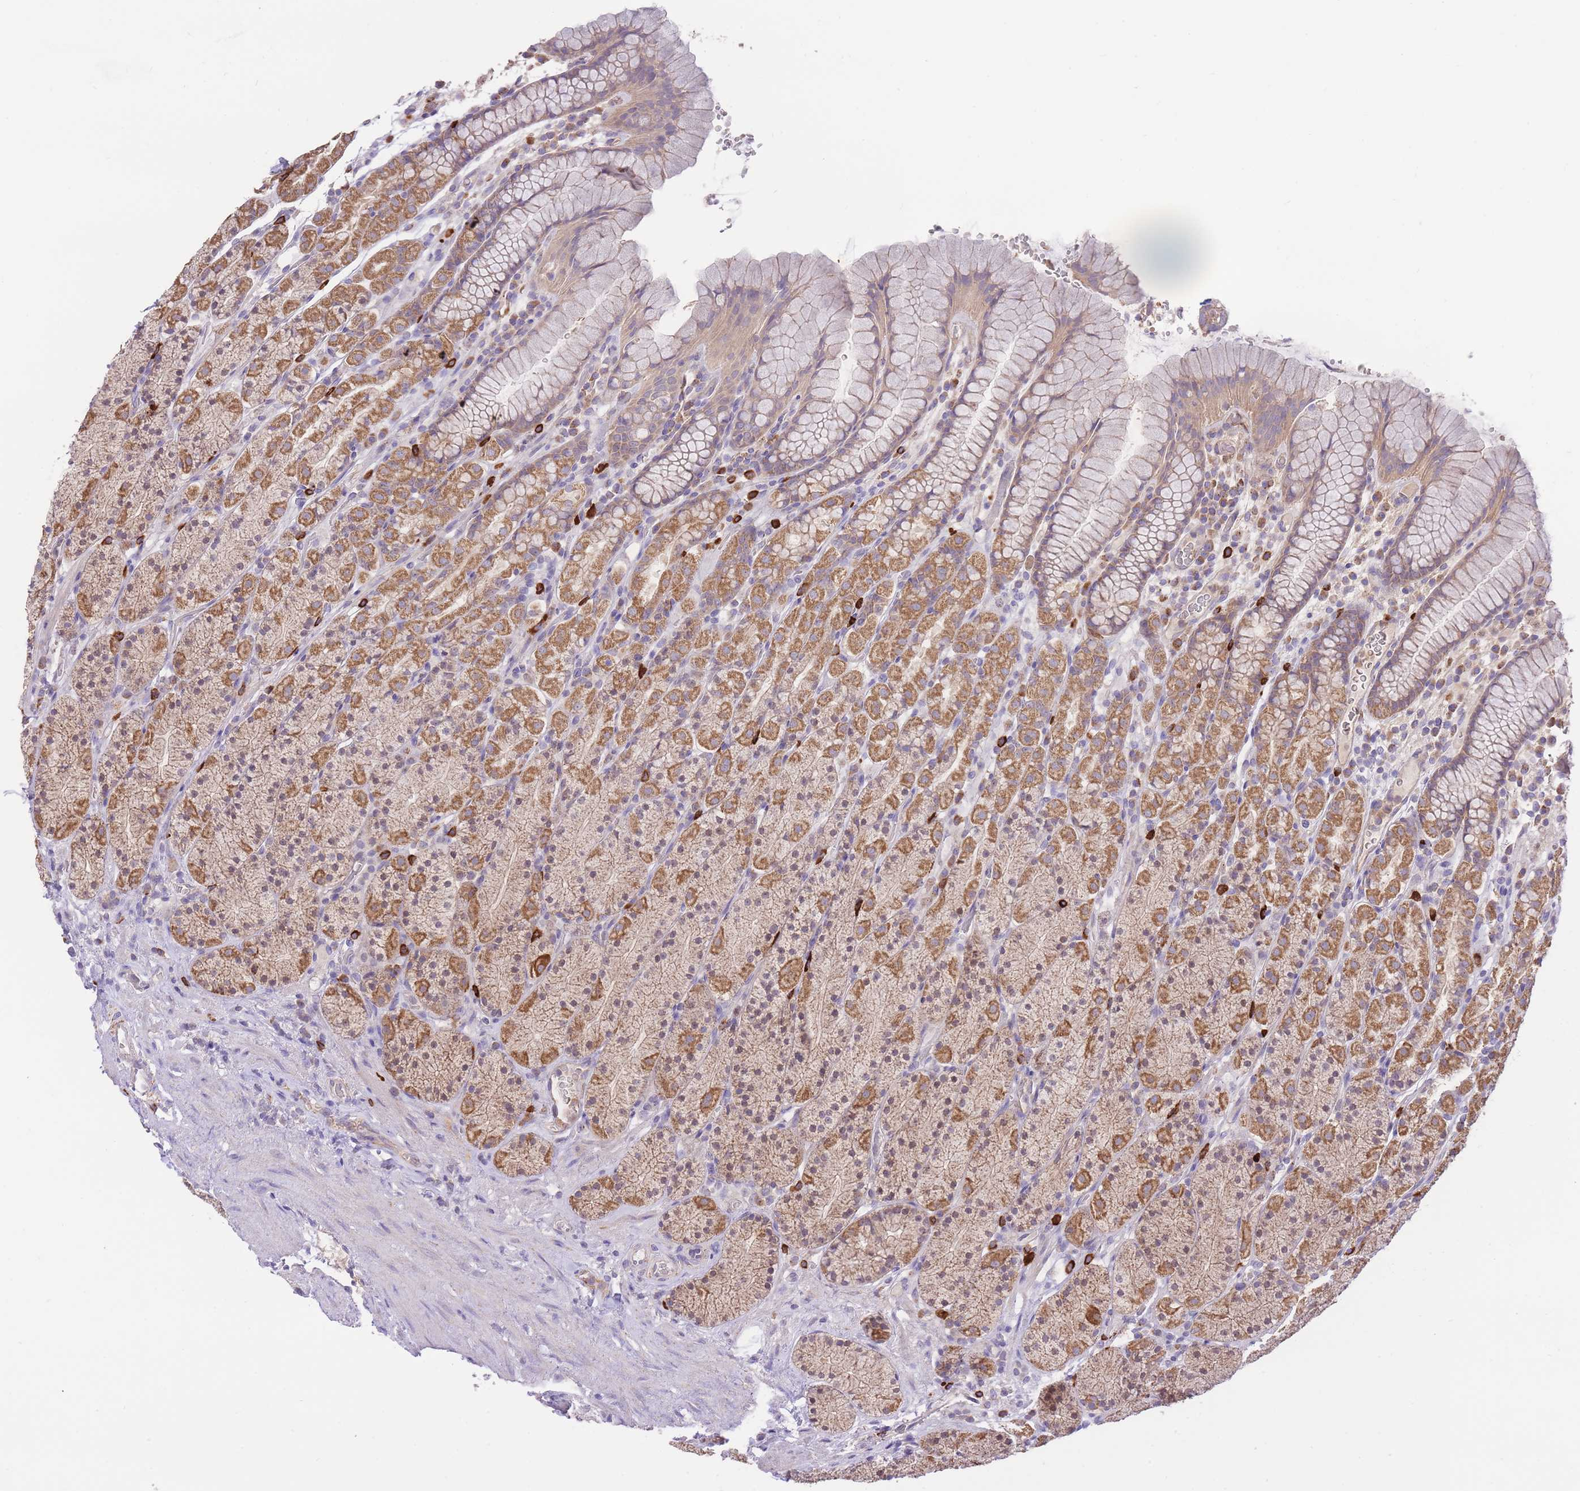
{"staining": {"intensity": "moderate", "quantity": ">75%", "location": "cytoplasmic/membranous"}, "tissue": "stomach", "cell_type": "Glandular cells", "image_type": "normal", "snomed": [{"axis": "morphology", "description": "Normal tissue, NOS"}, {"axis": "topography", "description": "Stomach, upper"}, {"axis": "topography", "description": "Stomach"}], "caption": "An image of stomach stained for a protein shows moderate cytoplasmic/membranous brown staining in glandular cells. (DAB IHC, brown staining for protein, blue staining for nuclei).", "gene": "PREP", "patient": {"sex": "male", "age": 62}}